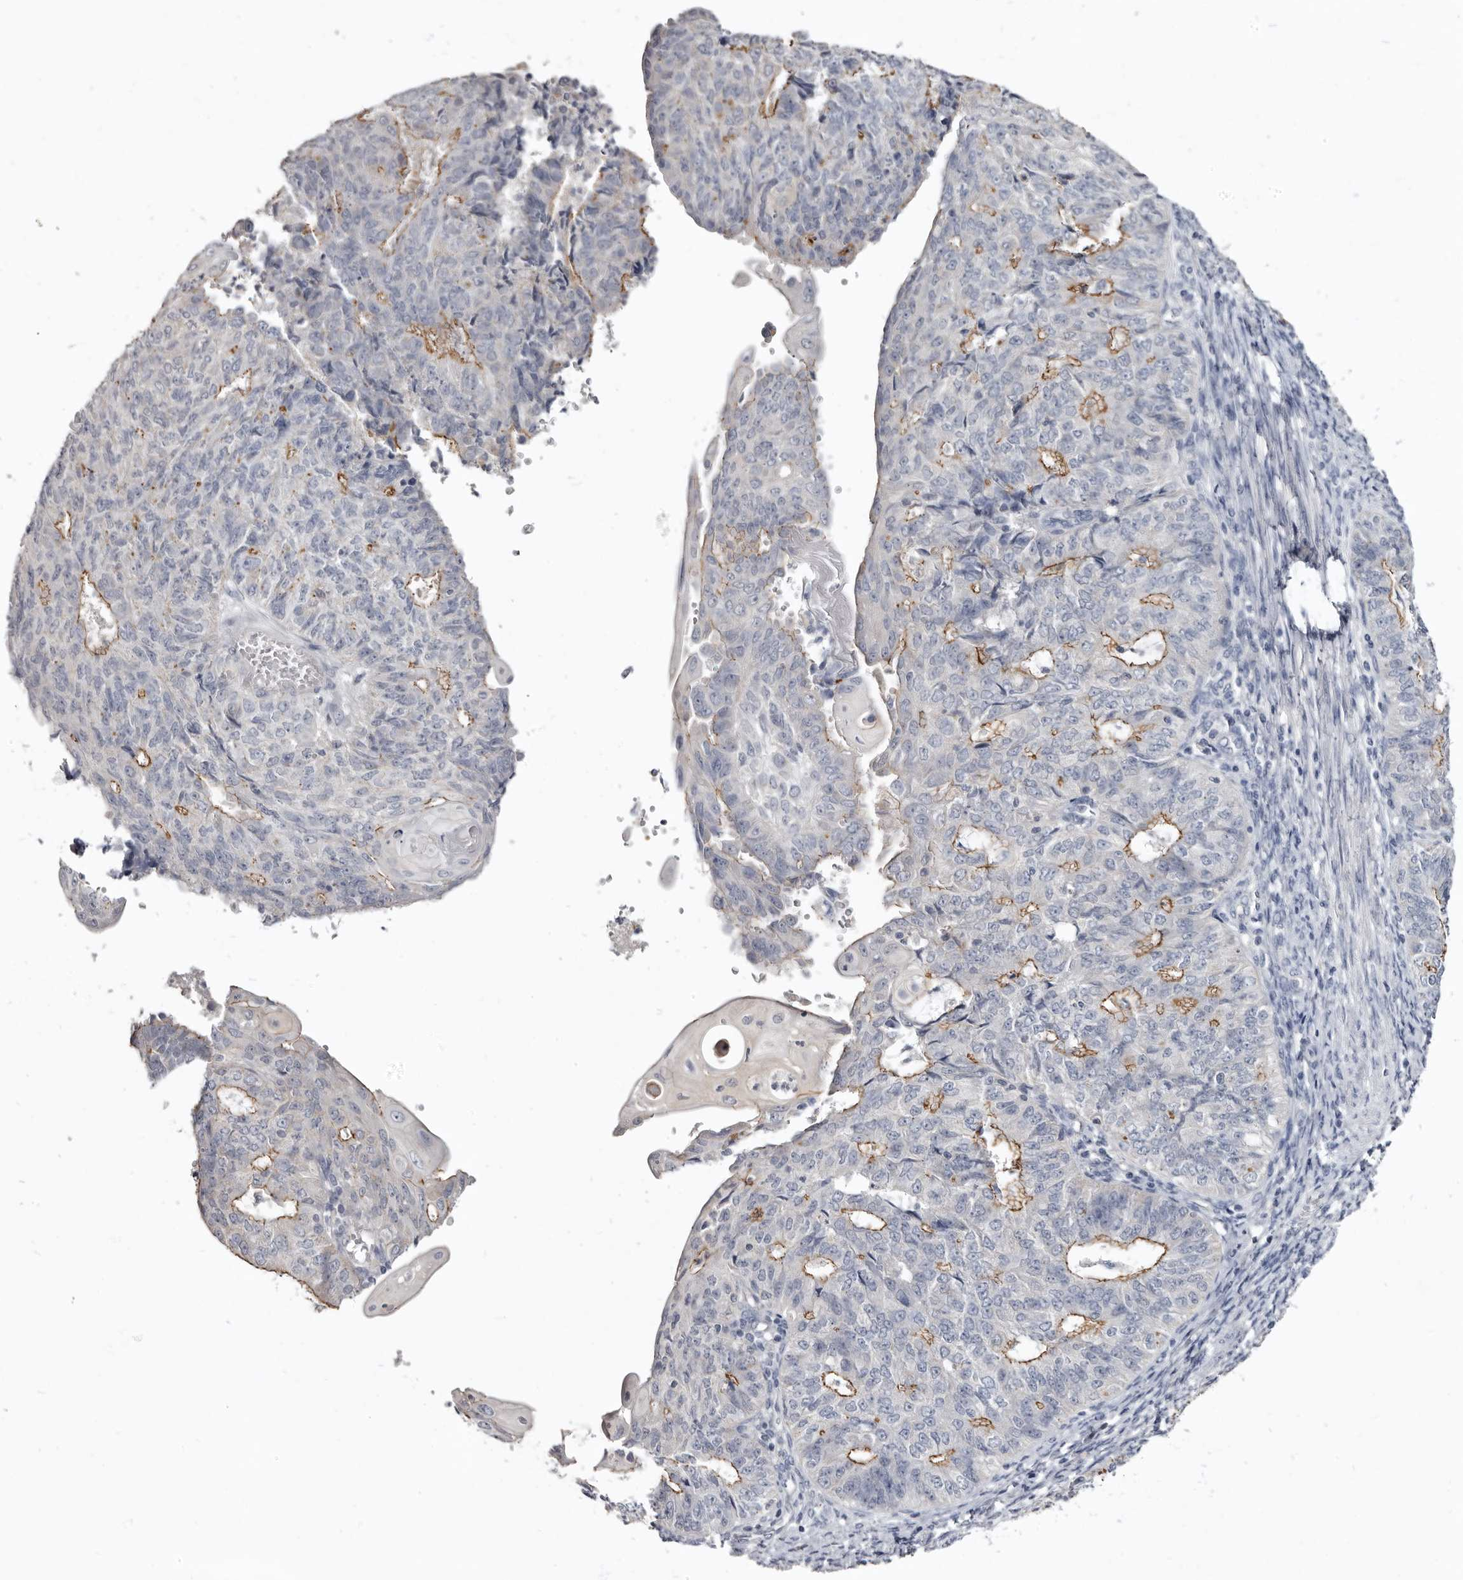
{"staining": {"intensity": "moderate", "quantity": "25%-75%", "location": "cytoplasmic/membranous"}, "tissue": "endometrial cancer", "cell_type": "Tumor cells", "image_type": "cancer", "snomed": [{"axis": "morphology", "description": "Adenocarcinoma, NOS"}, {"axis": "topography", "description": "Endometrium"}], "caption": "Immunohistochemistry photomicrograph of neoplastic tissue: human endometrial cancer stained using immunohistochemistry reveals medium levels of moderate protein expression localized specifically in the cytoplasmic/membranous of tumor cells, appearing as a cytoplasmic/membranous brown color.", "gene": "CGN", "patient": {"sex": "female", "age": 32}}